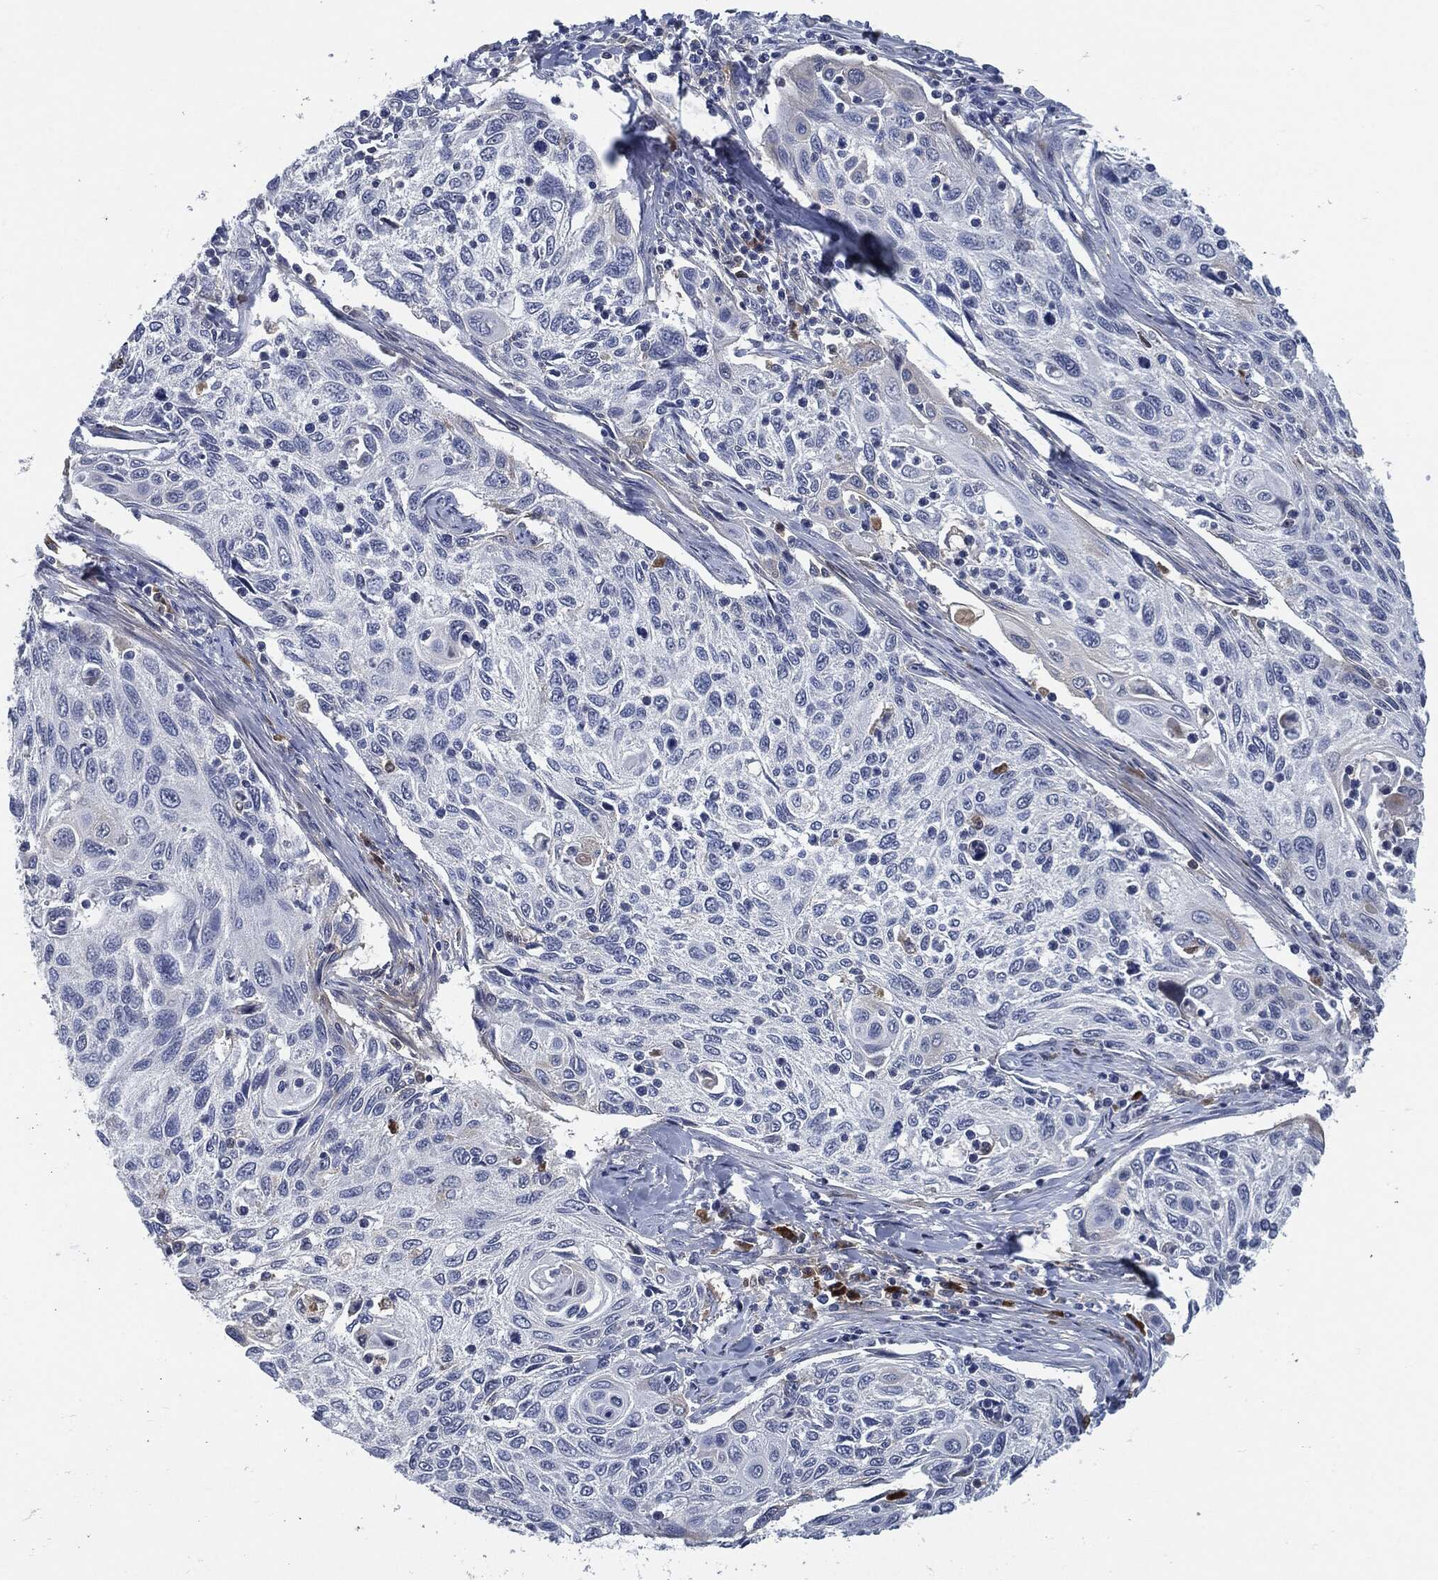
{"staining": {"intensity": "negative", "quantity": "none", "location": "none"}, "tissue": "cervical cancer", "cell_type": "Tumor cells", "image_type": "cancer", "snomed": [{"axis": "morphology", "description": "Squamous cell carcinoma, NOS"}, {"axis": "topography", "description": "Cervix"}], "caption": "There is no significant staining in tumor cells of cervical cancer (squamous cell carcinoma).", "gene": "MST1", "patient": {"sex": "female", "age": 70}}